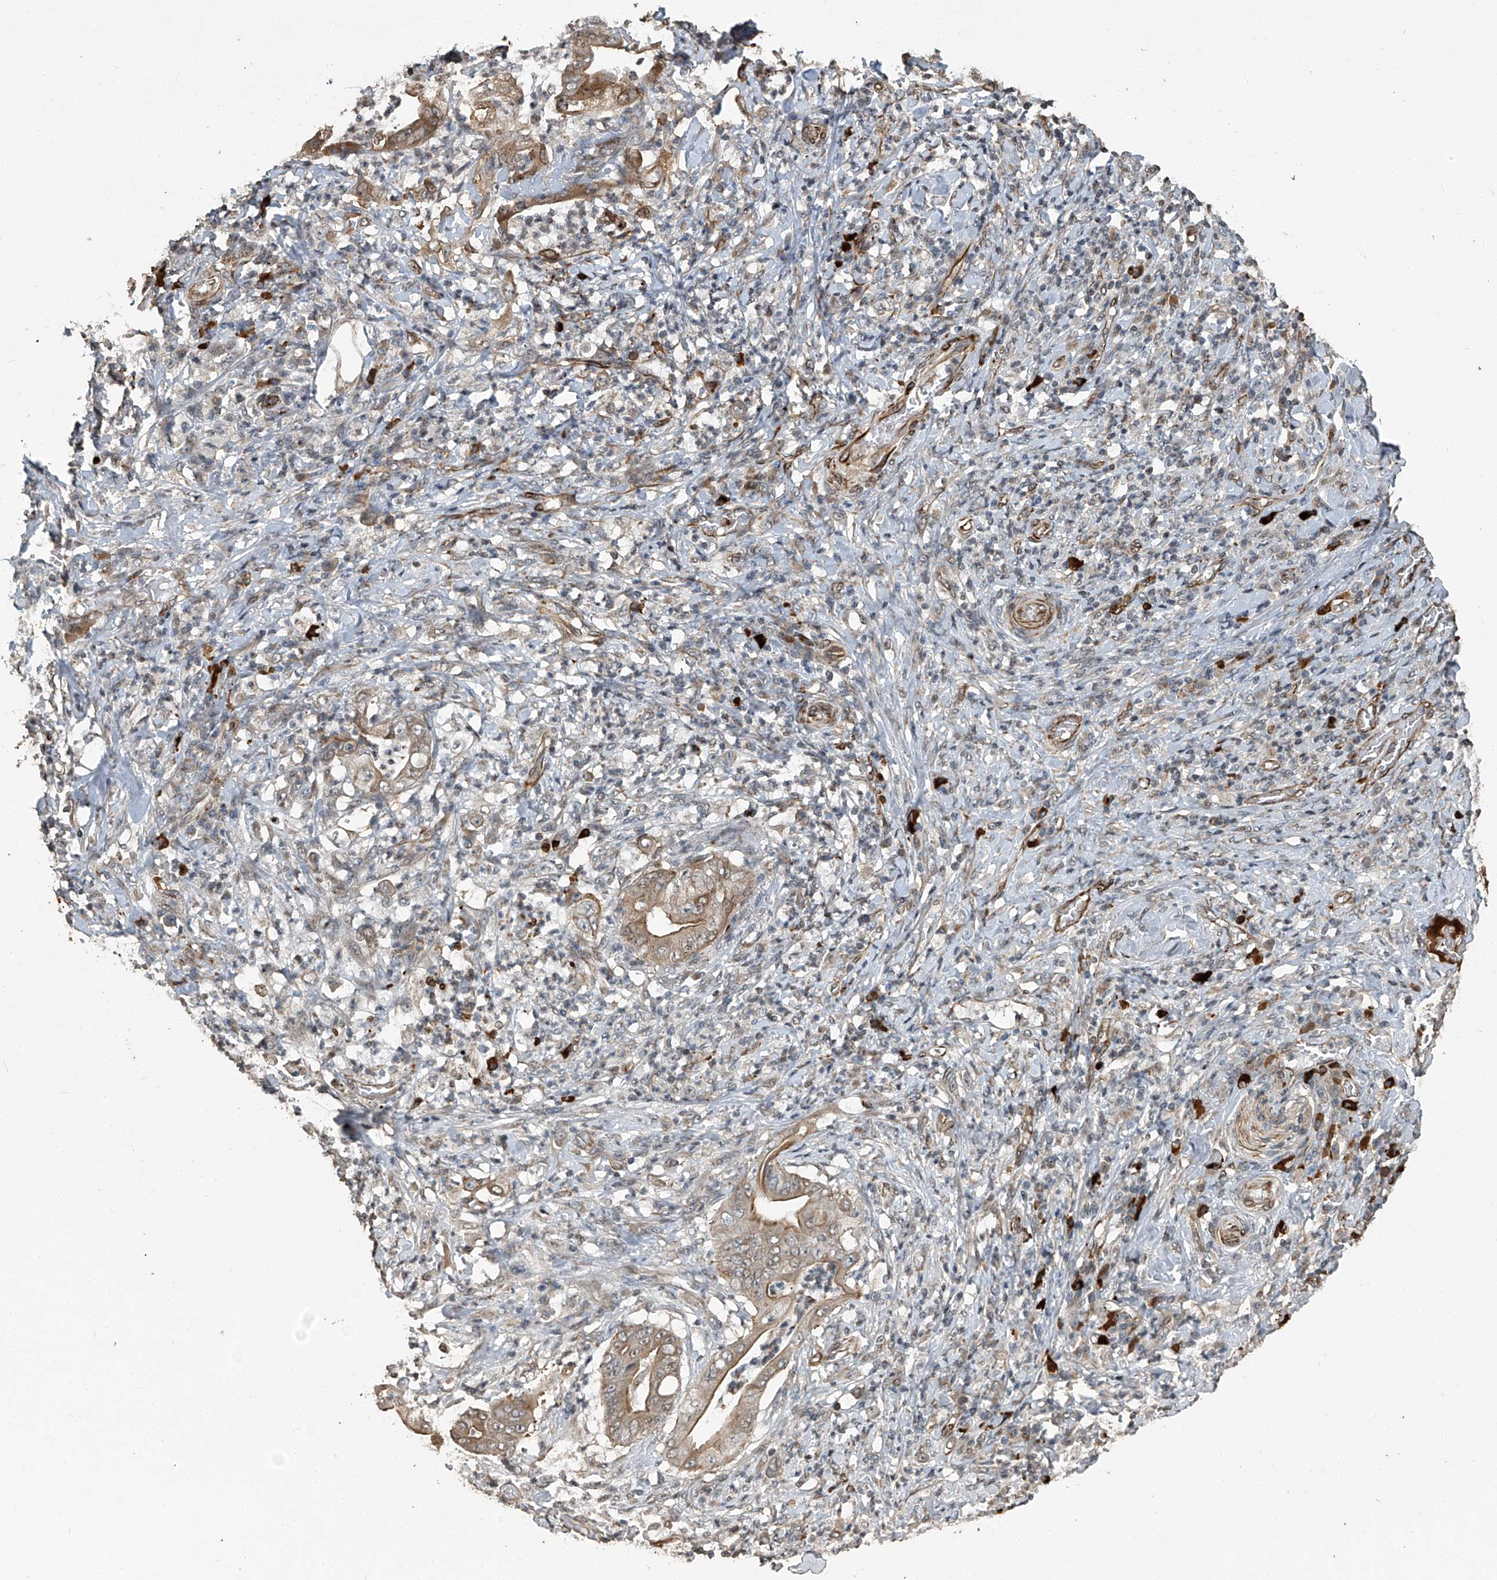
{"staining": {"intensity": "moderate", "quantity": ">75%", "location": "cytoplasmic/membranous"}, "tissue": "stomach cancer", "cell_type": "Tumor cells", "image_type": "cancer", "snomed": [{"axis": "morphology", "description": "Adenocarcinoma, NOS"}, {"axis": "topography", "description": "Stomach"}], "caption": "IHC (DAB (3,3'-diaminobenzidine)) staining of stomach cancer (adenocarcinoma) exhibits moderate cytoplasmic/membranous protein staining in about >75% of tumor cells.", "gene": "GPR132", "patient": {"sex": "female", "age": 73}}